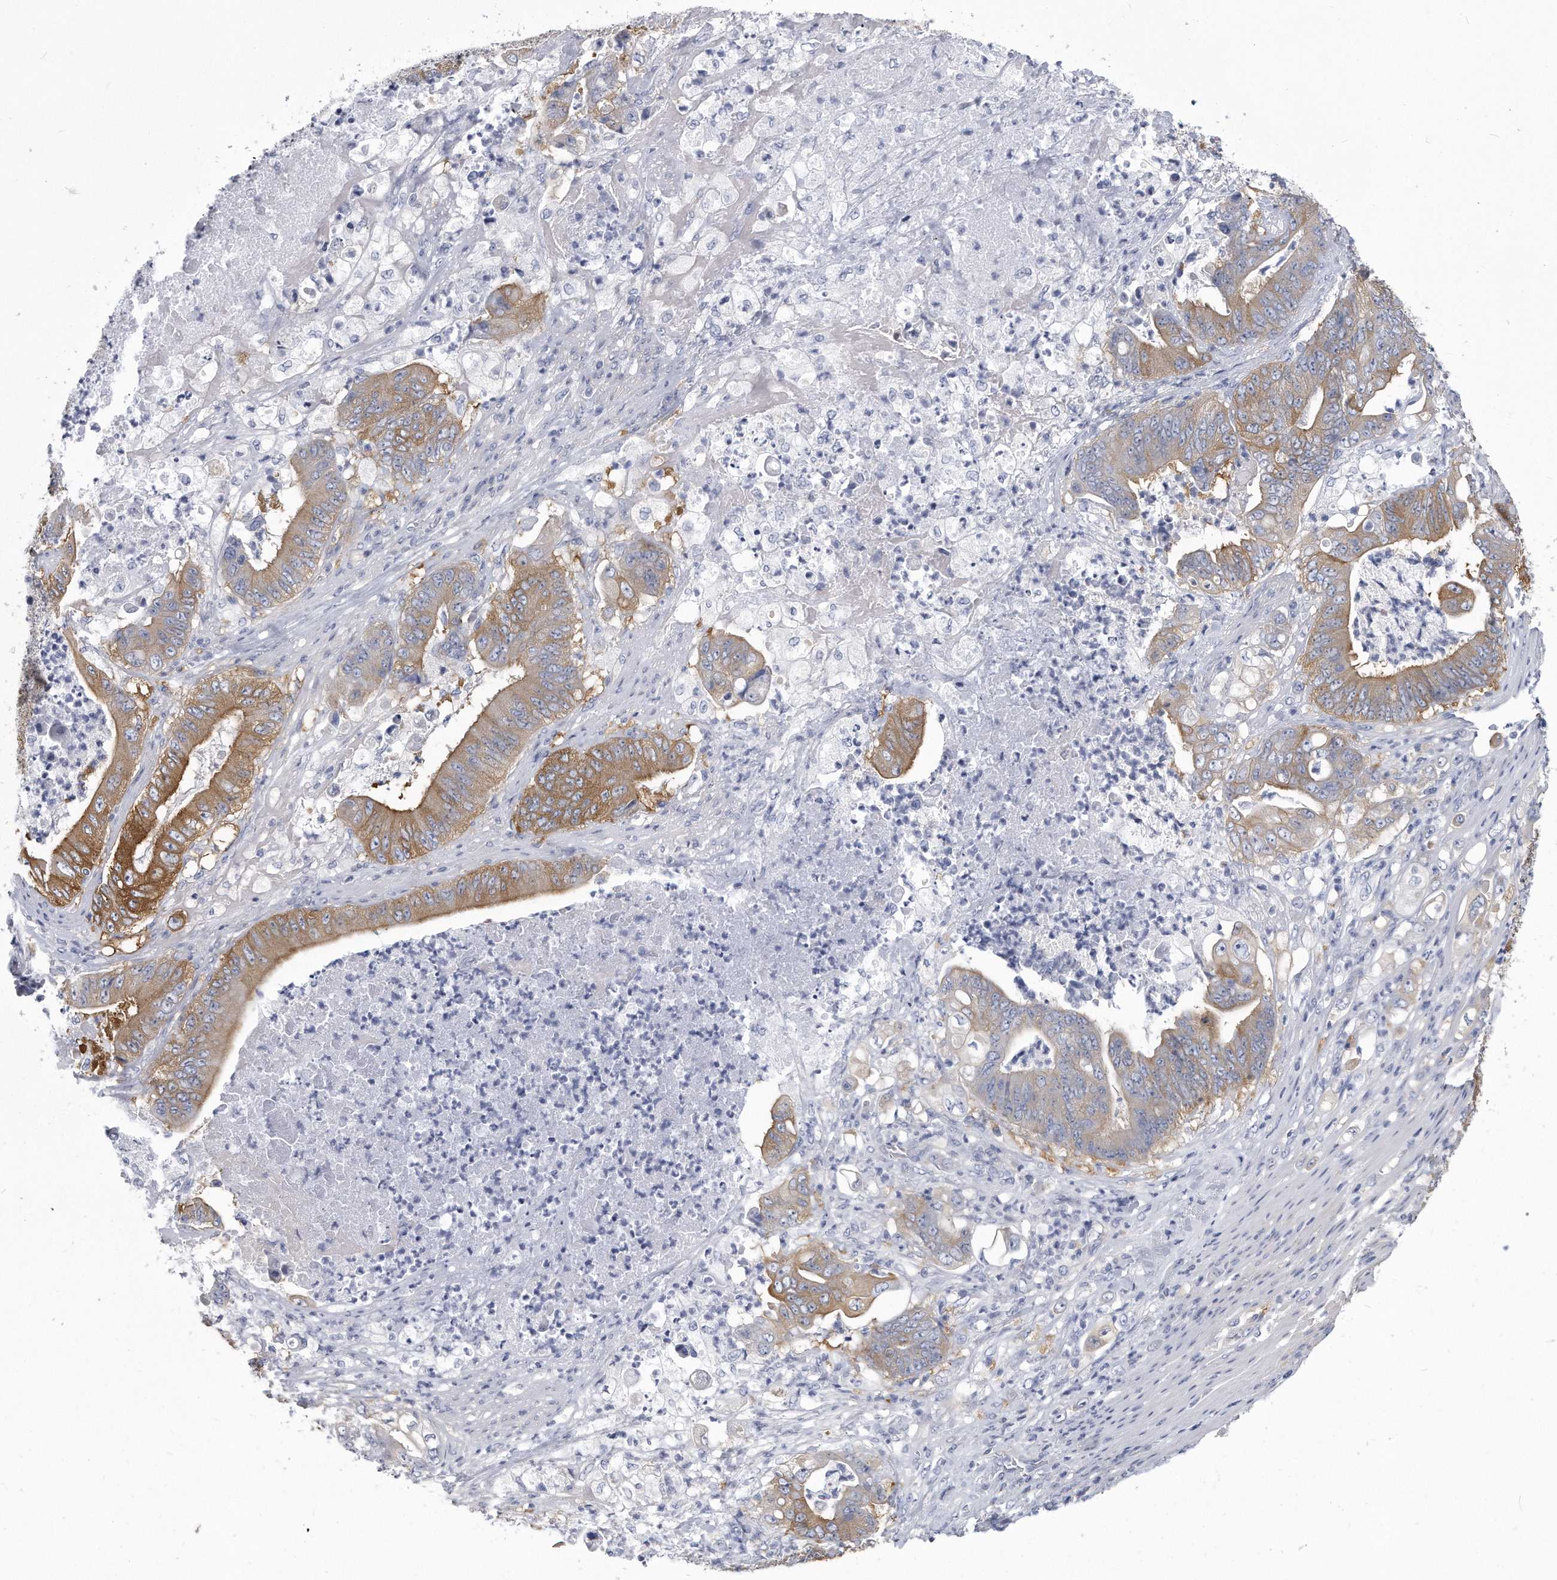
{"staining": {"intensity": "moderate", "quantity": "25%-75%", "location": "cytoplasmic/membranous"}, "tissue": "stomach cancer", "cell_type": "Tumor cells", "image_type": "cancer", "snomed": [{"axis": "morphology", "description": "Adenocarcinoma, NOS"}, {"axis": "topography", "description": "Stomach"}], "caption": "This is a histology image of IHC staining of stomach cancer (adenocarcinoma), which shows moderate staining in the cytoplasmic/membranous of tumor cells.", "gene": "PYGB", "patient": {"sex": "female", "age": 73}}